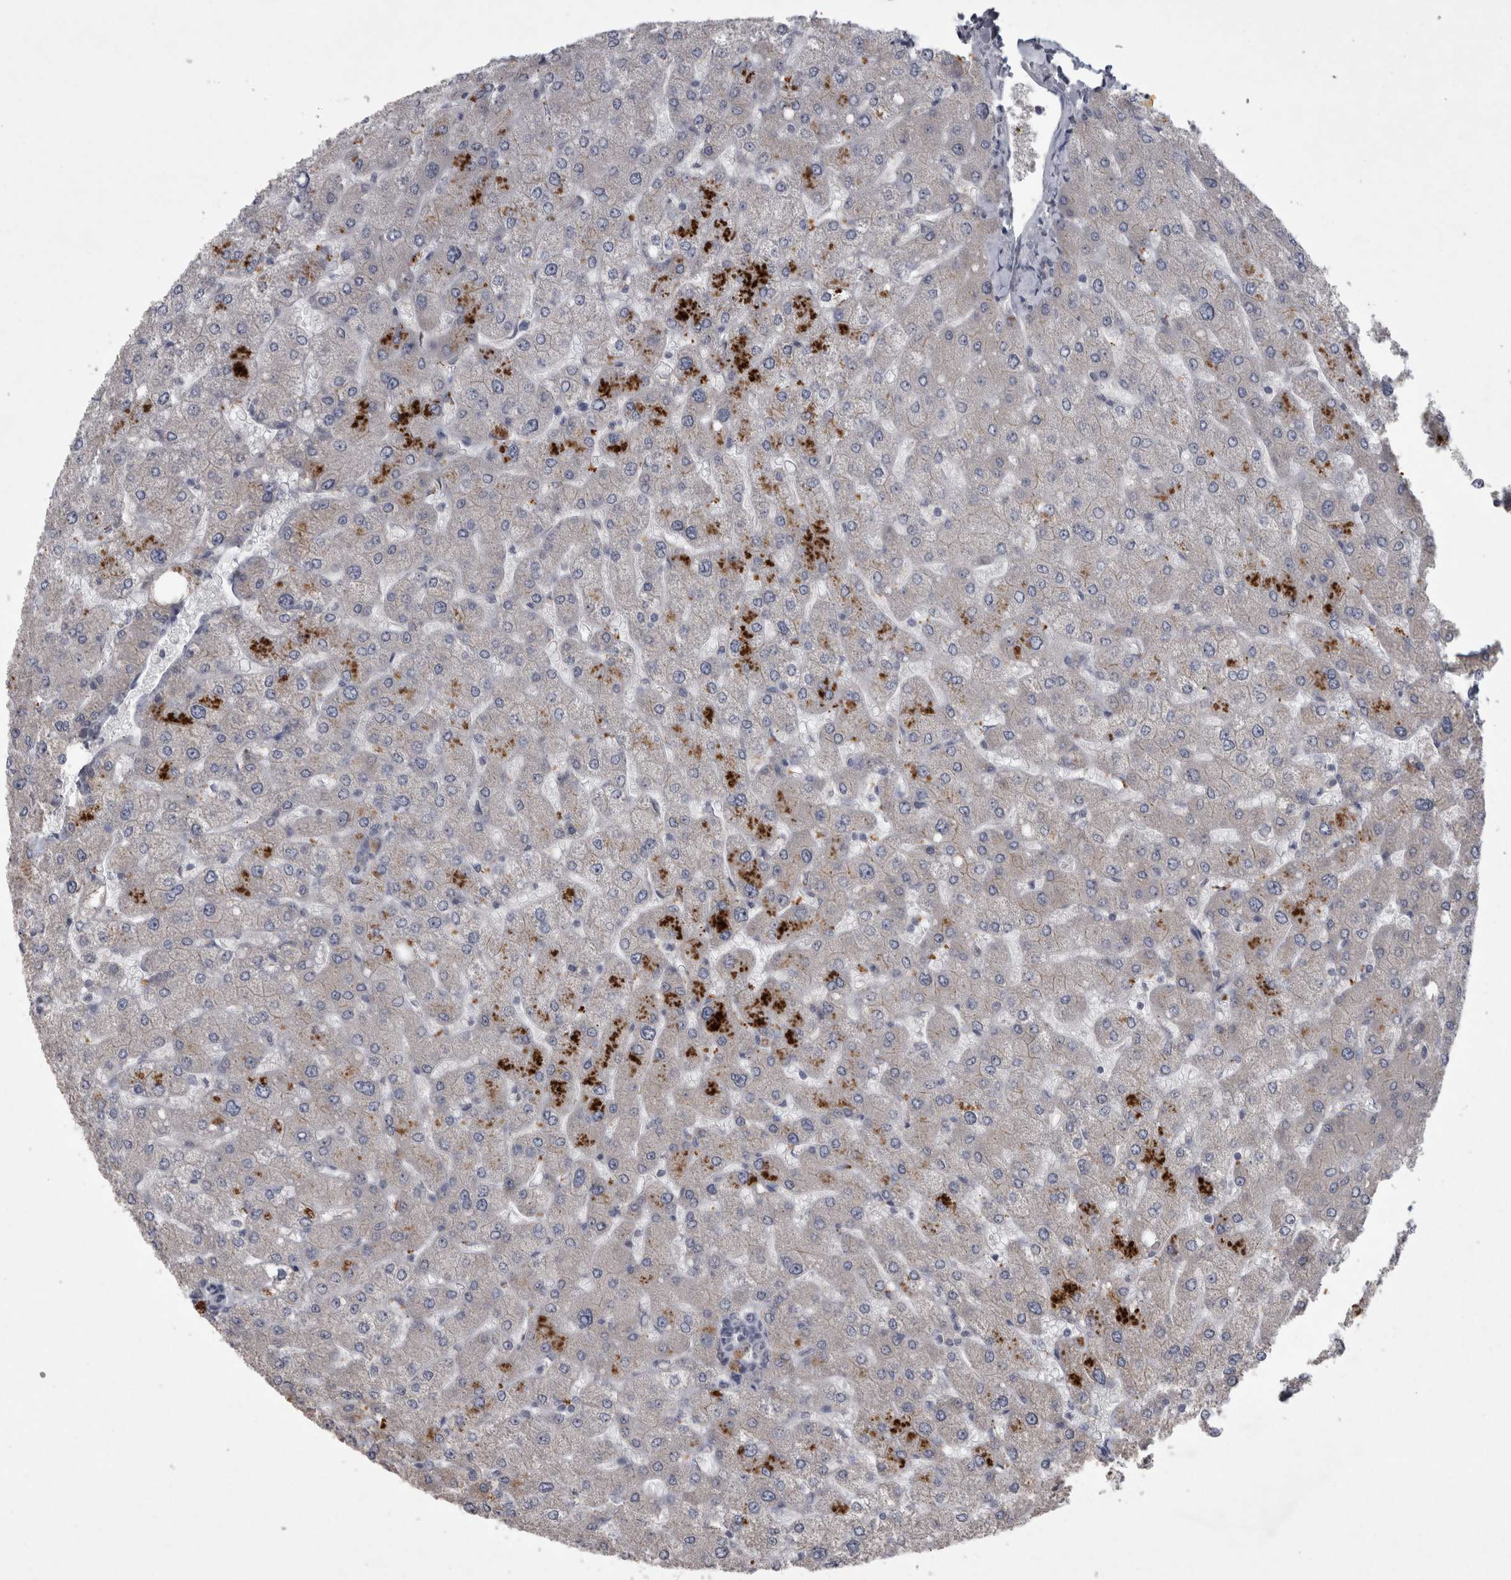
{"staining": {"intensity": "negative", "quantity": "none", "location": "none"}, "tissue": "liver", "cell_type": "Cholangiocytes", "image_type": "normal", "snomed": [{"axis": "morphology", "description": "Normal tissue, NOS"}, {"axis": "topography", "description": "Liver"}], "caption": "IHC of normal human liver reveals no positivity in cholangiocytes.", "gene": "ENPP7", "patient": {"sex": "male", "age": 55}}